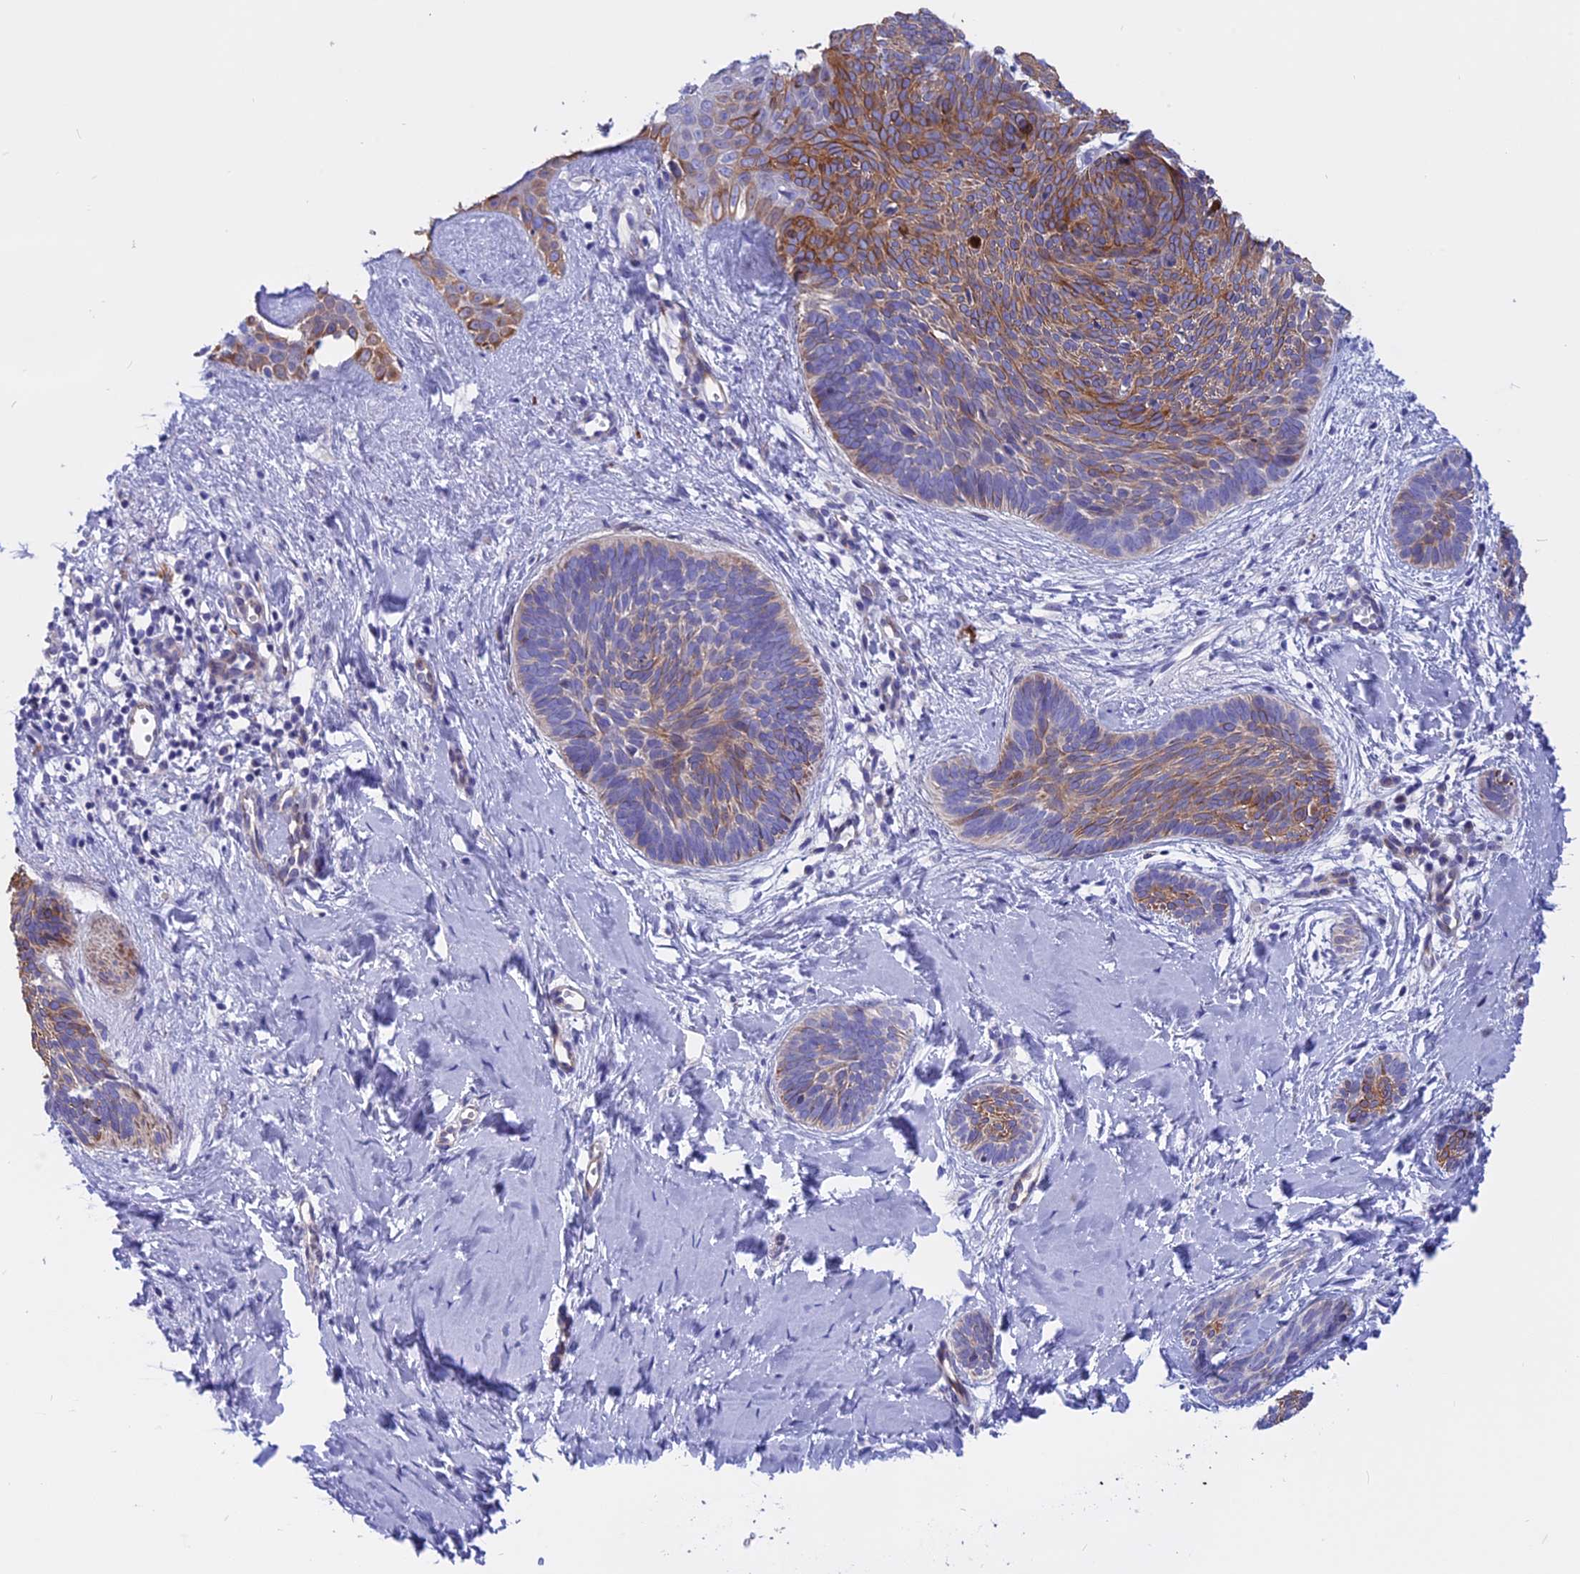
{"staining": {"intensity": "moderate", "quantity": "25%-75%", "location": "cytoplasmic/membranous"}, "tissue": "skin cancer", "cell_type": "Tumor cells", "image_type": "cancer", "snomed": [{"axis": "morphology", "description": "Basal cell carcinoma"}, {"axis": "topography", "description": "Skin"}], "caption": "Tumor cells show medium levels of moderate cytoplasmic/membranous positivity in about 25%-75% of cells in human basal cell carcinoma (skin).", "gene": "TMEM138", "patient": {"sex": "female", "age": 81}}